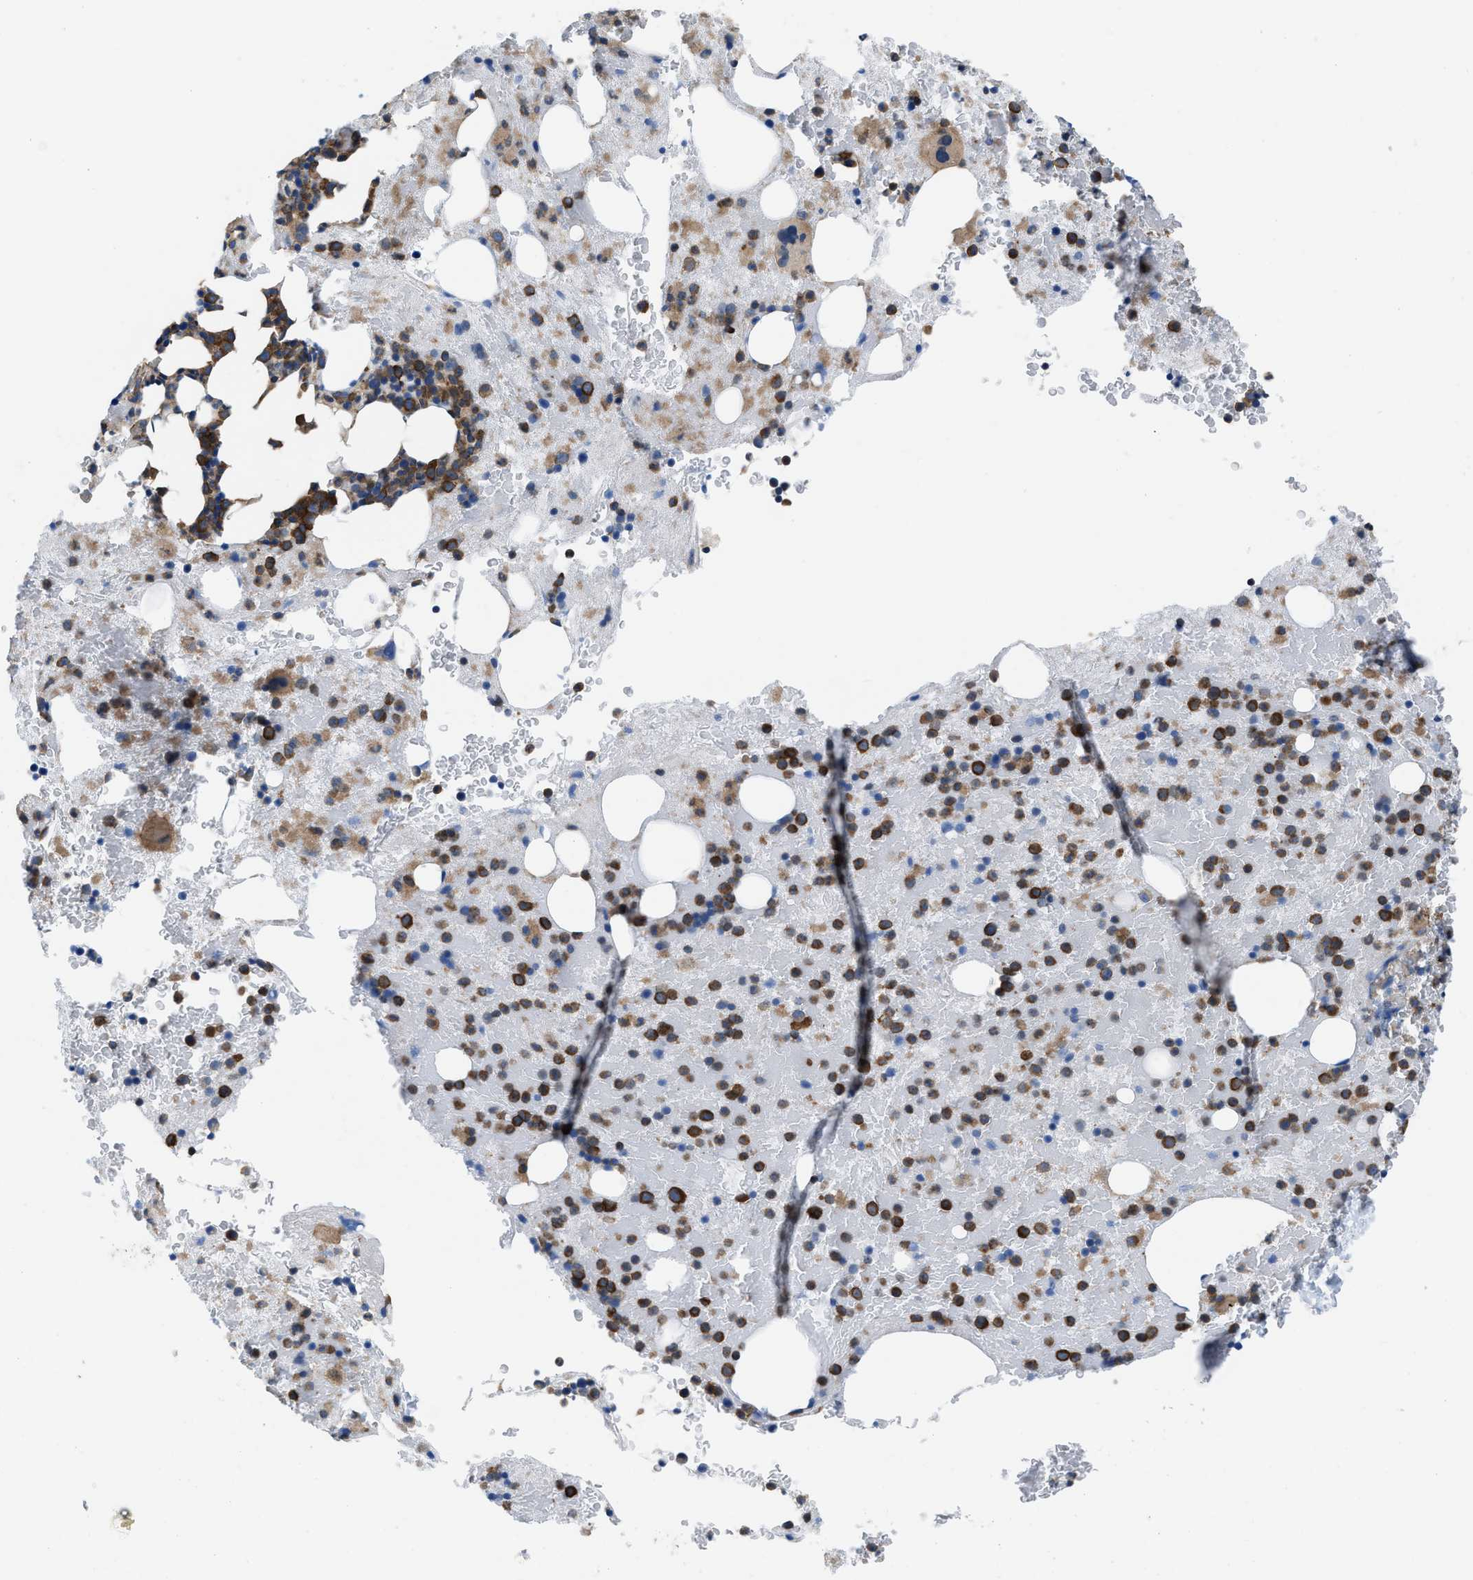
{"staining": {"intensity": "strong", "quantity": ">75%", "location": "cytoplasmic/membranous"}, "tissue": "bone marrow", "cell_type": "Hematopoietic cells", "image_type": "normal", "snomed": [{"axis": "morphology", "description": "Normal tissue, NOS"}, {"axis": "morphology", "description": "Inflammation, NOS"}, {"axis": "topography", "description": "Bone marrow"}], "caption": "Normal bone marrow shows strong cytoplasmic/membranous positivity in approximately >75% of hematopoietic cells Immunohistochemistry stains the protein in brown and the nuclei are stained blue..", "gene": "MYO18A", "patient": {"sex": "male", "age": 63}}